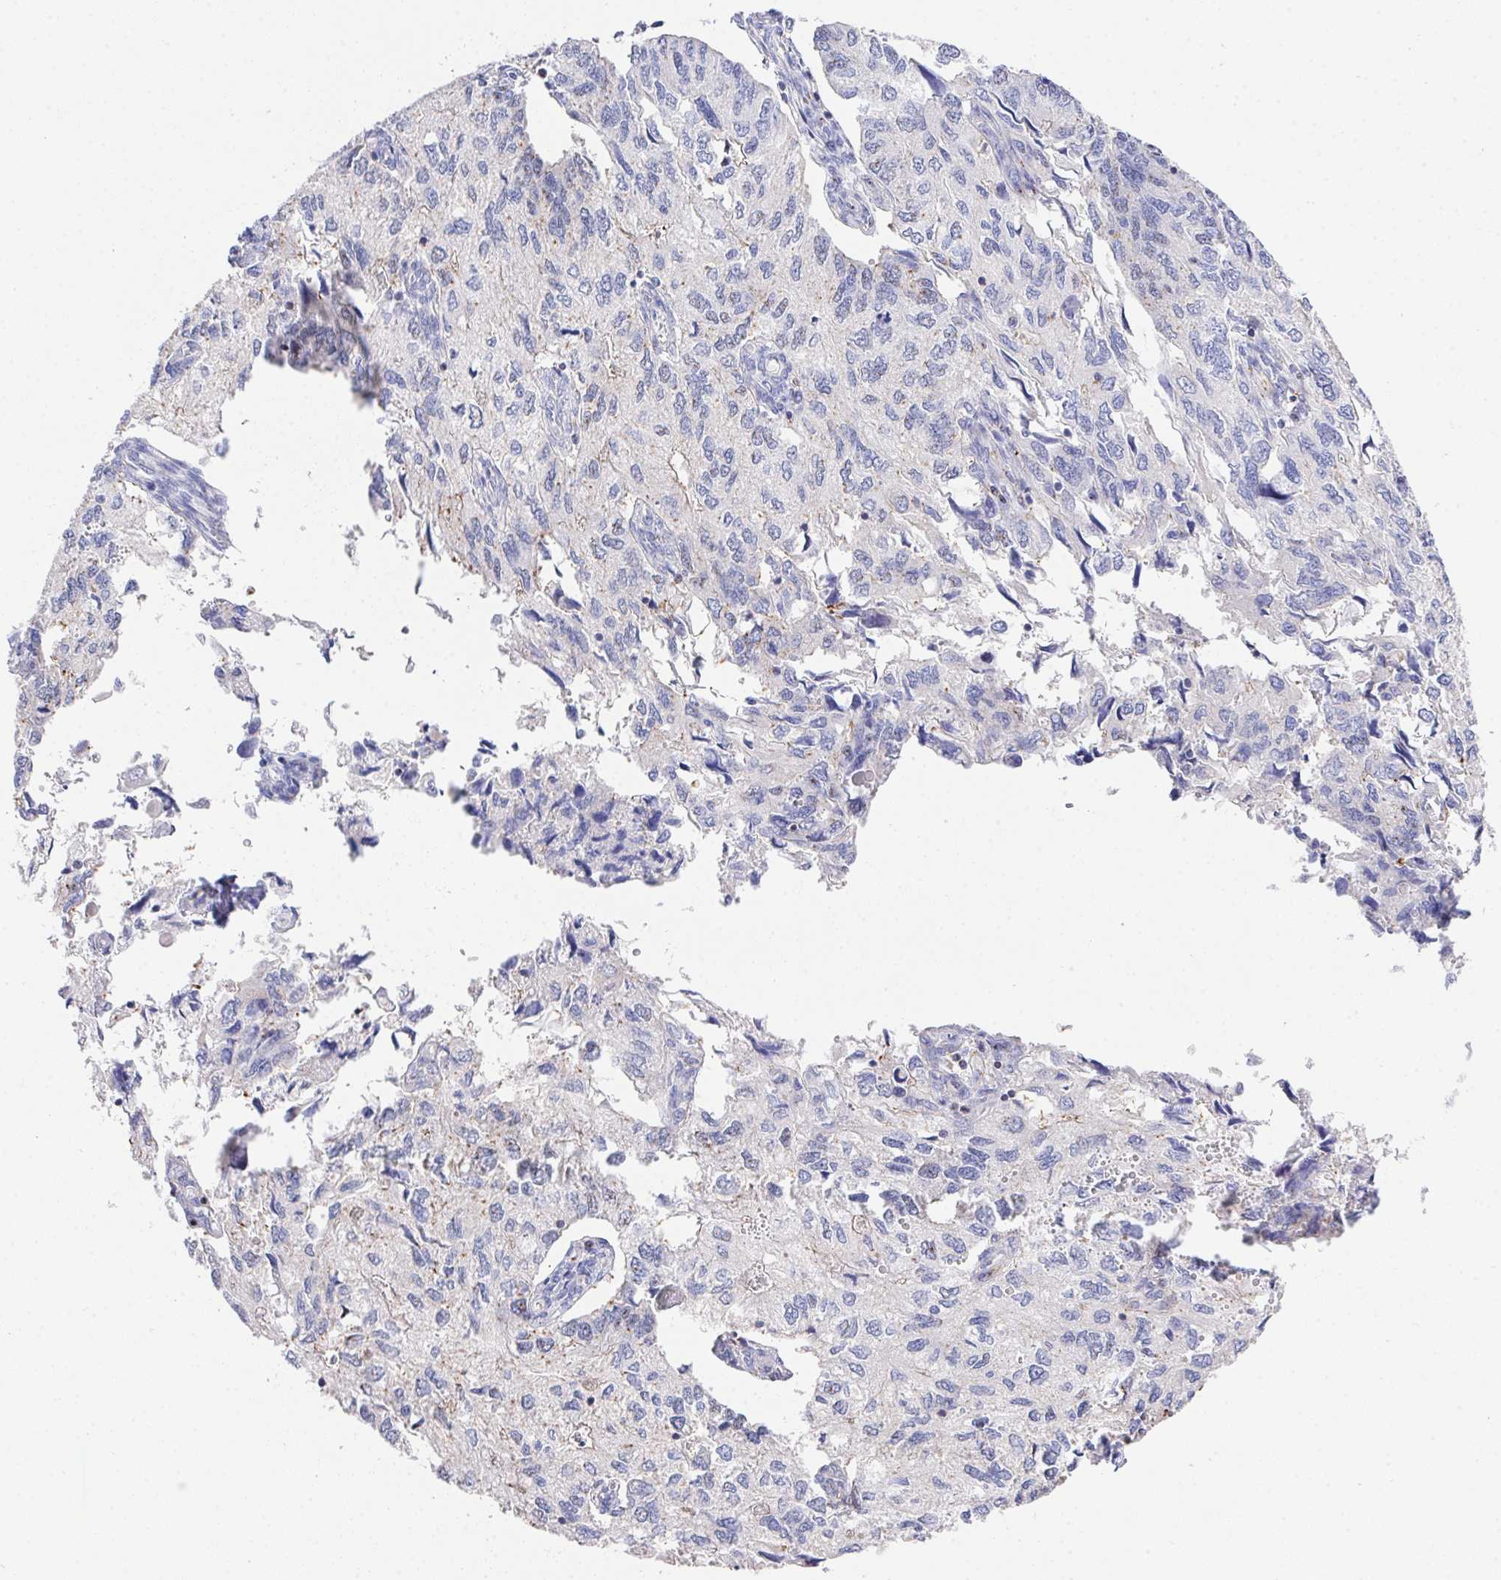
{"staining": {"intensity": "negative", "quantity": "none", "location": "none"}, "tissue": "endometrial cancer", "cell_type": "Tumor cells", "image_type": "cancer", "snomed": [{"axis": "morphology", "description": "Carcinoma, NOS"}, {"axis": "topography", "description": "Uterus"}], "caption": "An IHC micrograph of endometrial cancer is shown. There is no staining in tumor cells of endometrial cancer. The staining is performed using DAB (3,3'-diaminobenzidine) brown chromogen with nuclei counter-stained in using hematoxylin.", "gene": "PRG3", "patient": {"sex": "female", "age": 76}}